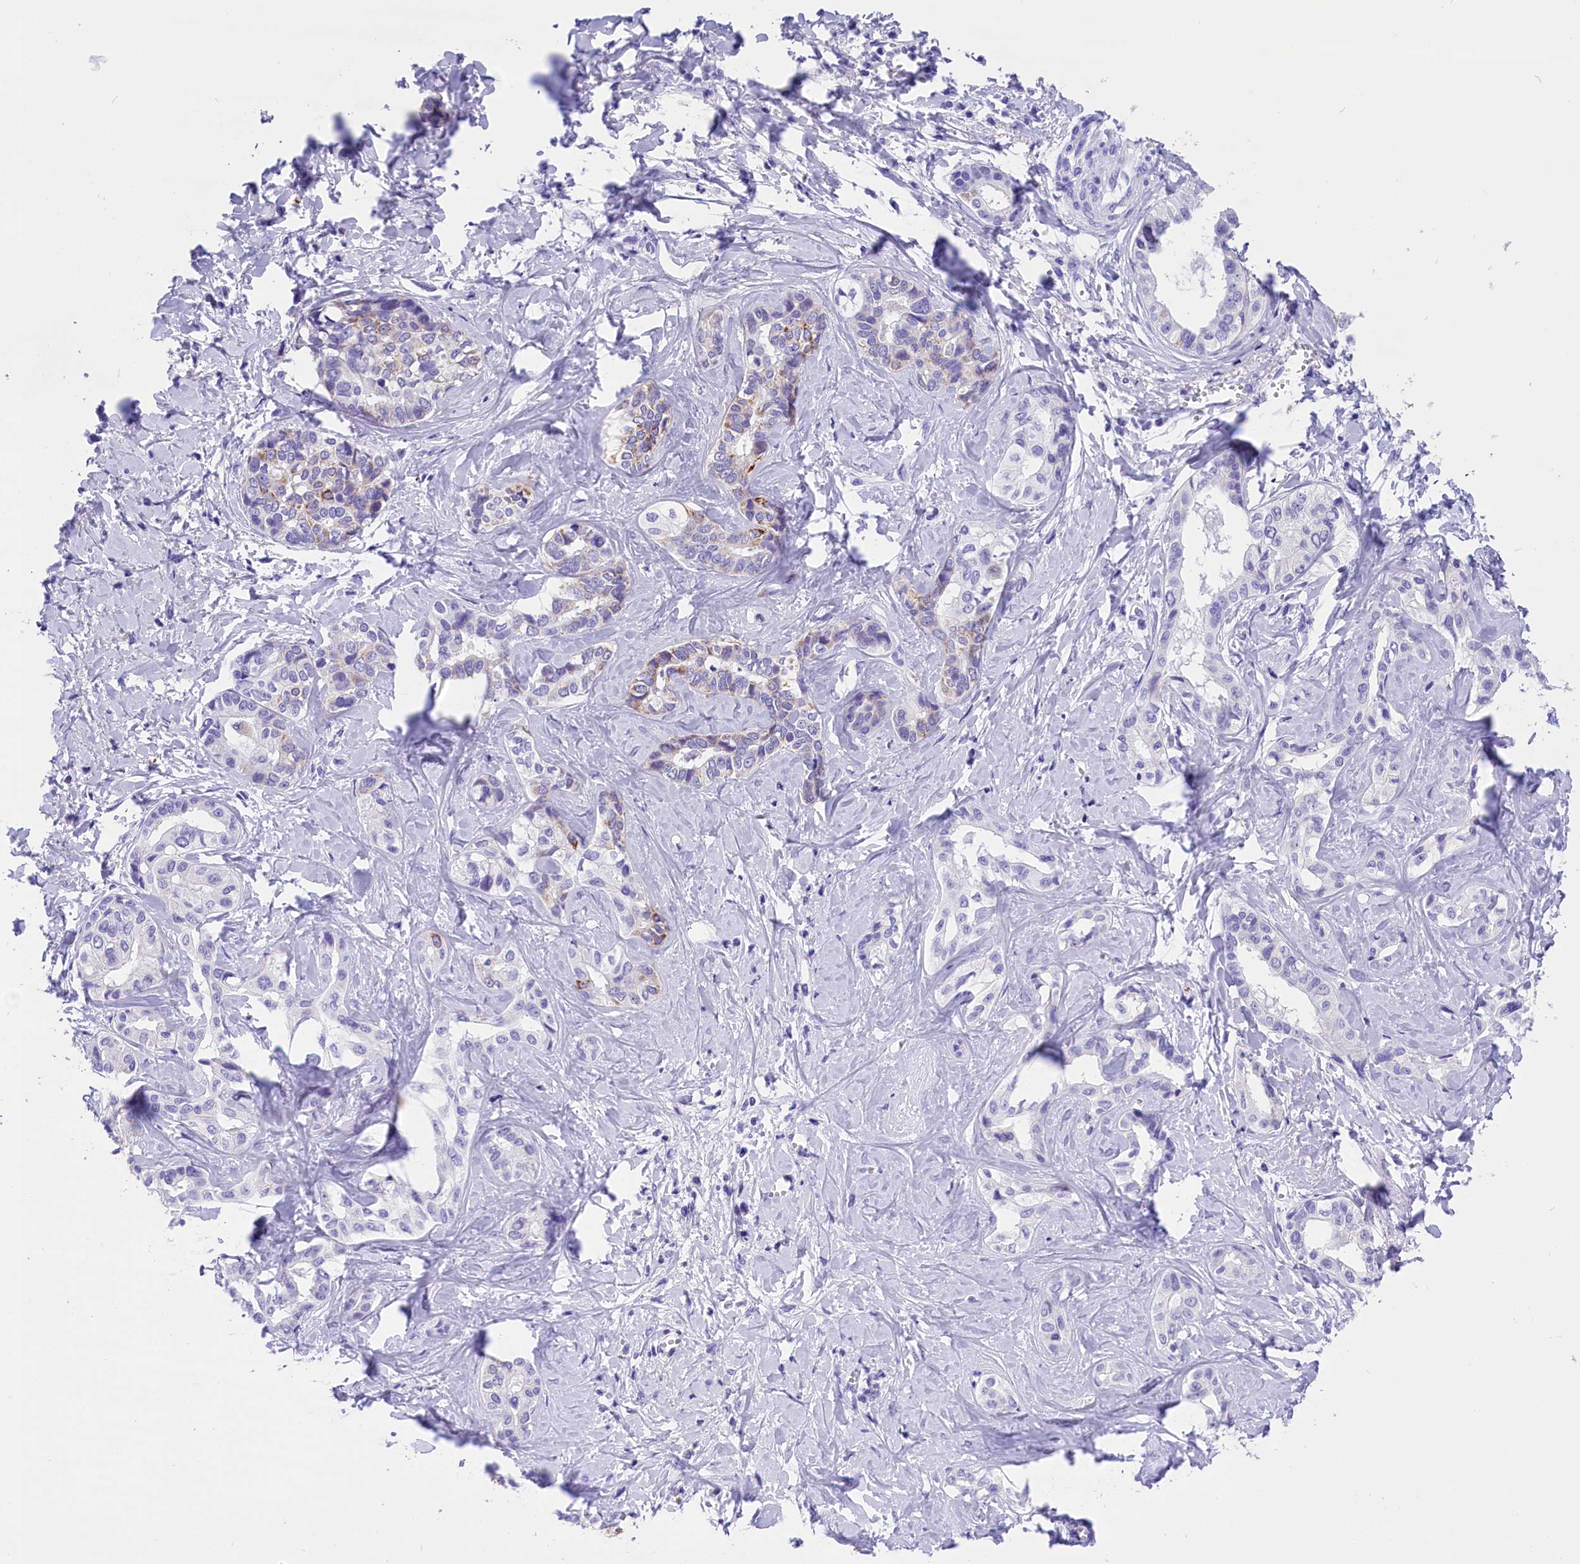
{"staining": {"intensity": "negative", "quantity": "none", "location": "none"}, "tissue": "liver cancer", "cell_type": "Tumor cells", "image_type": "cancer", "snomed": [{"axis": "morphology", "description": "Cholangiocarcinoma"}, {"axis": "topography", "description": "Liver"}], "caption": "There is no significant staining in tumor cells of cholangiocarcinoma (liver).", "gene": "ABAT", "patient": {"sex": "female", "age": 77}}